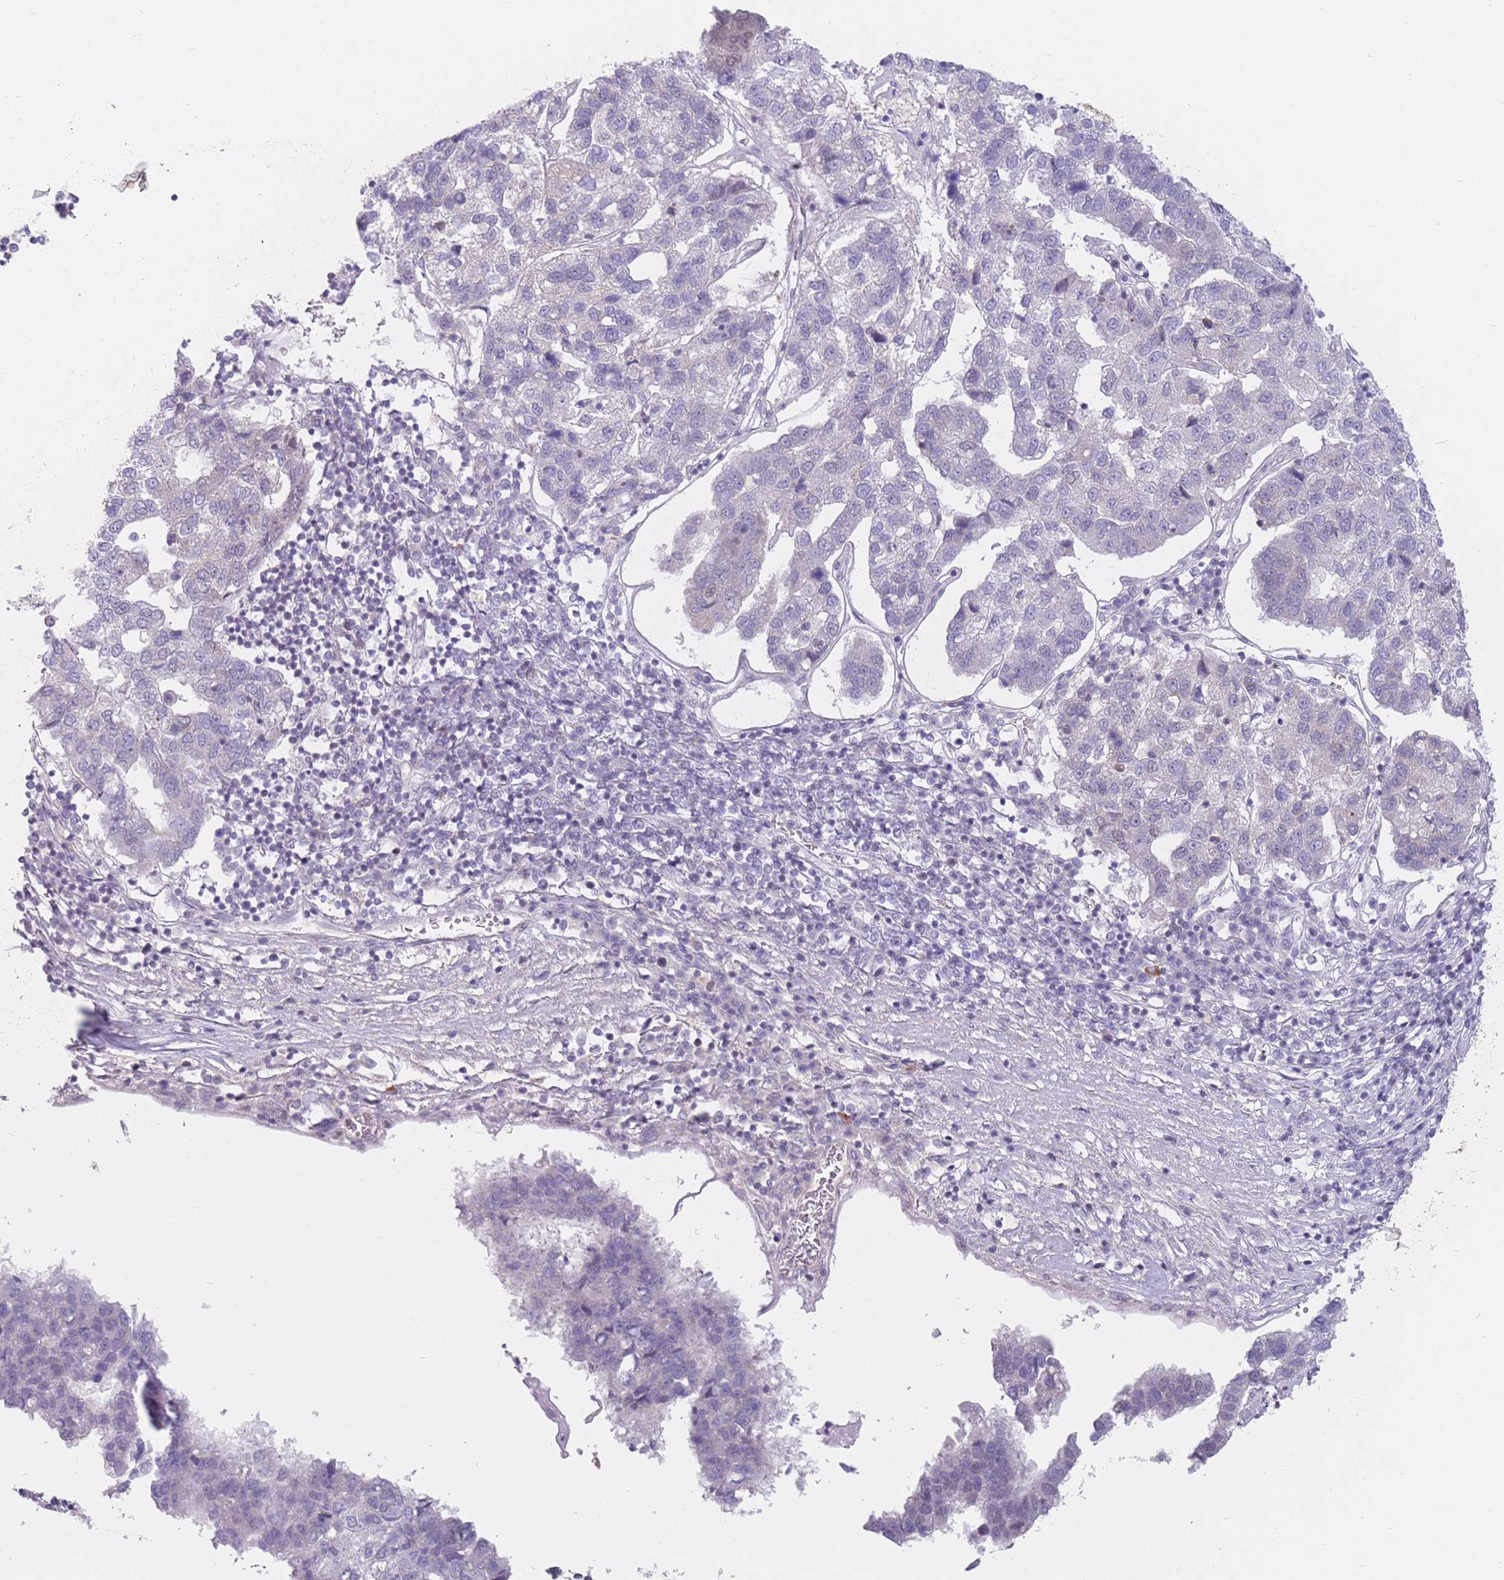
{"staining": {"intensity": "negative", "quantity": "none", "location": "none"}, "tissue": "pancreatic cancer", "cell_type": "Tumor cells", "image_type": "cancer", "snomed": [{"axis": "morphology", "description": "Adenocarcinoma, NOS"}, {"axis": "topography", "description": "Pancreas"}], "caption": "A photomicrograph of pancreatic adenocarcinoma stained for a protein exhibits no brown staining in tumor cells.", "gene": "ZNF574", "patient": {"sex": "female", "age": 61}}